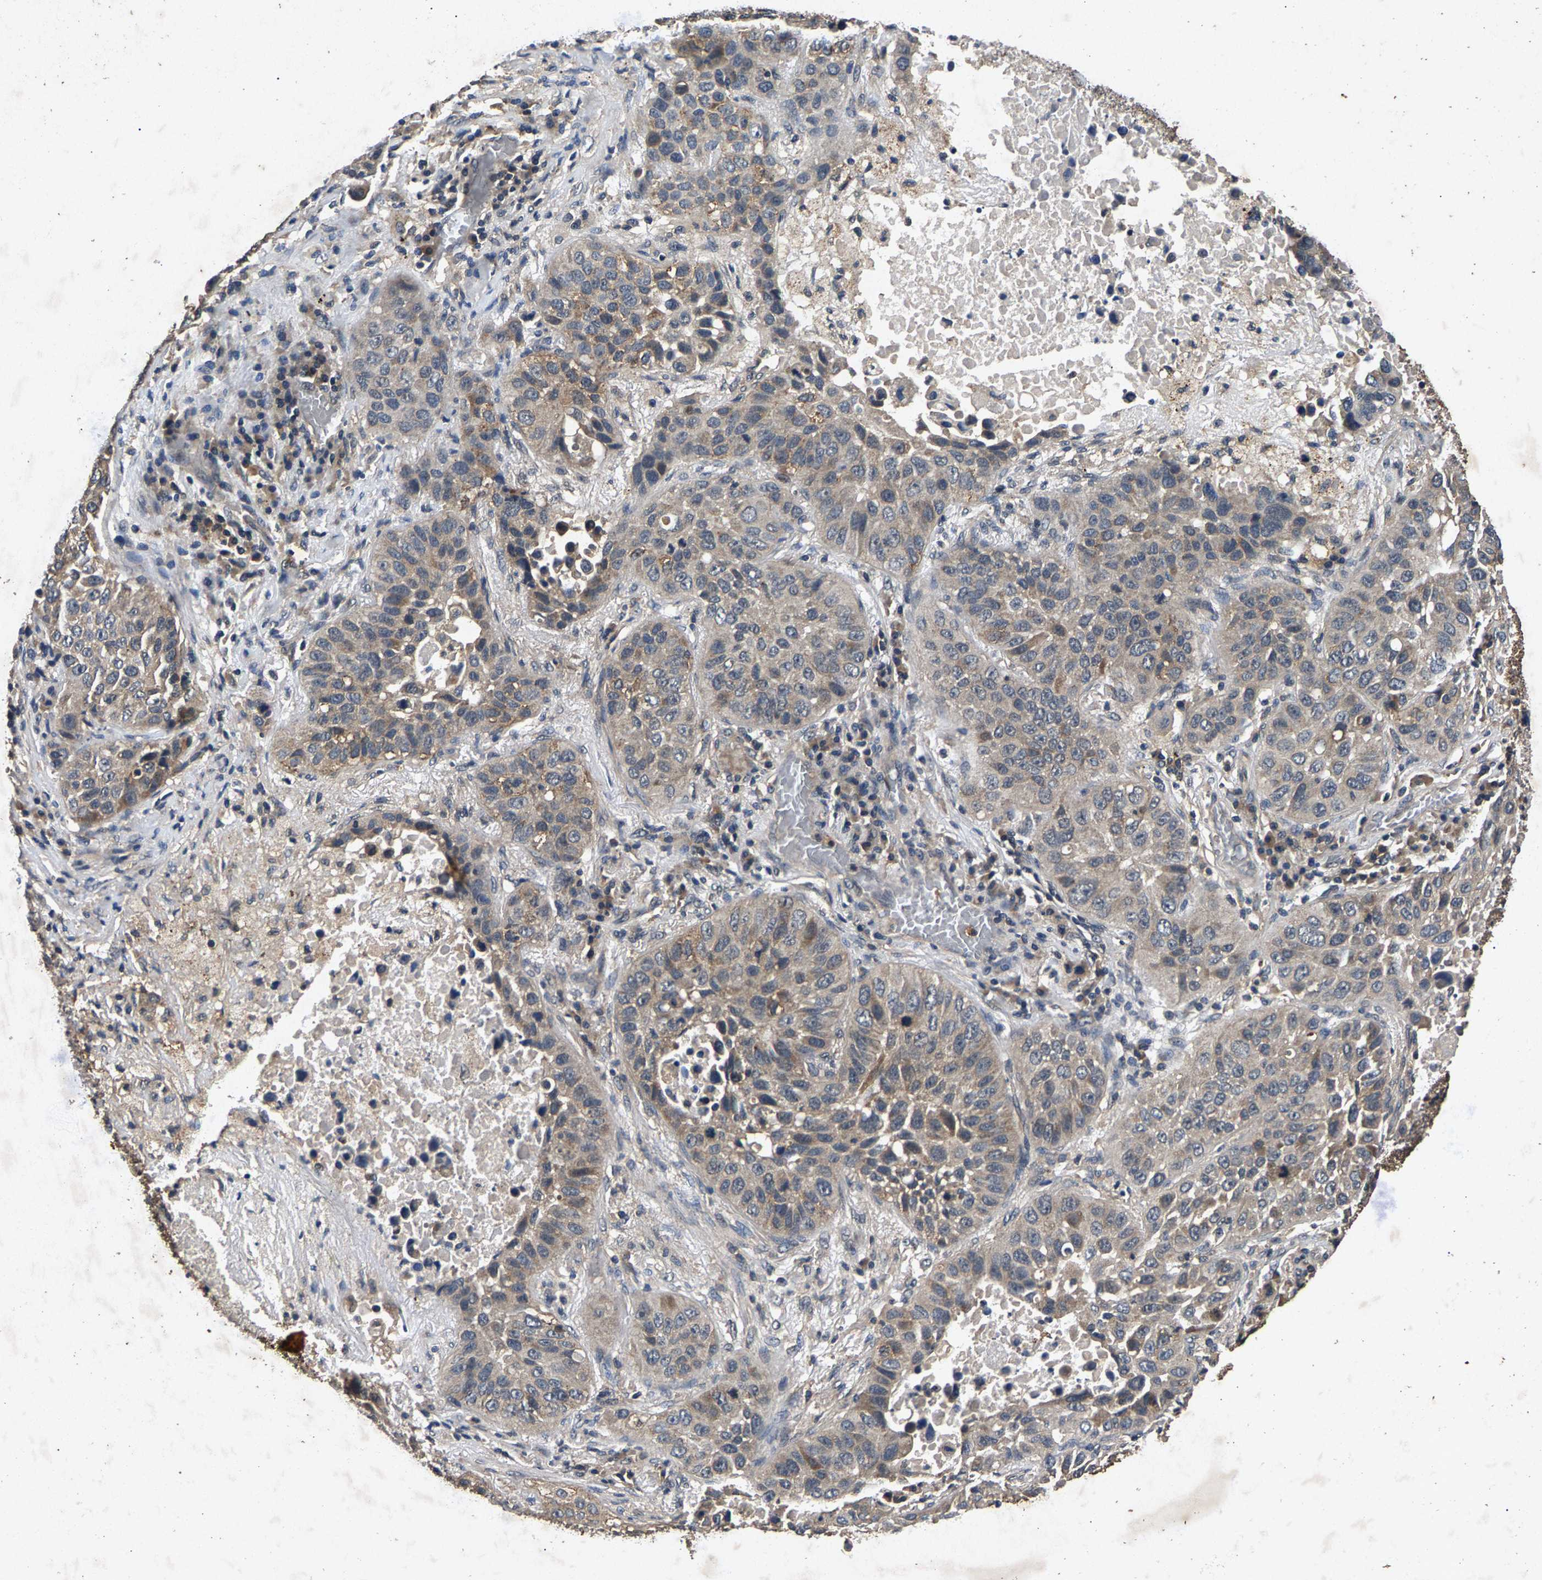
{"staining": {"intensity": "weak", "quantity": "<25%", "location": "cytoplasmic/membranous"}, "tissue": "lung cancer", "cell_type": "Tumor cells", "image_type": "cancer", "snomed": [{"axis": "morphology", "description": "Squamous cell carcinoma, NOS"}, {"axis": "topography", "description": "Lung"}], "caption": "Tumor cells show no significant expression in lung cancer (squamous cell carcinoma).", "gene": "PPP1CC", "patient": {"sex": "male", "age": 57}}